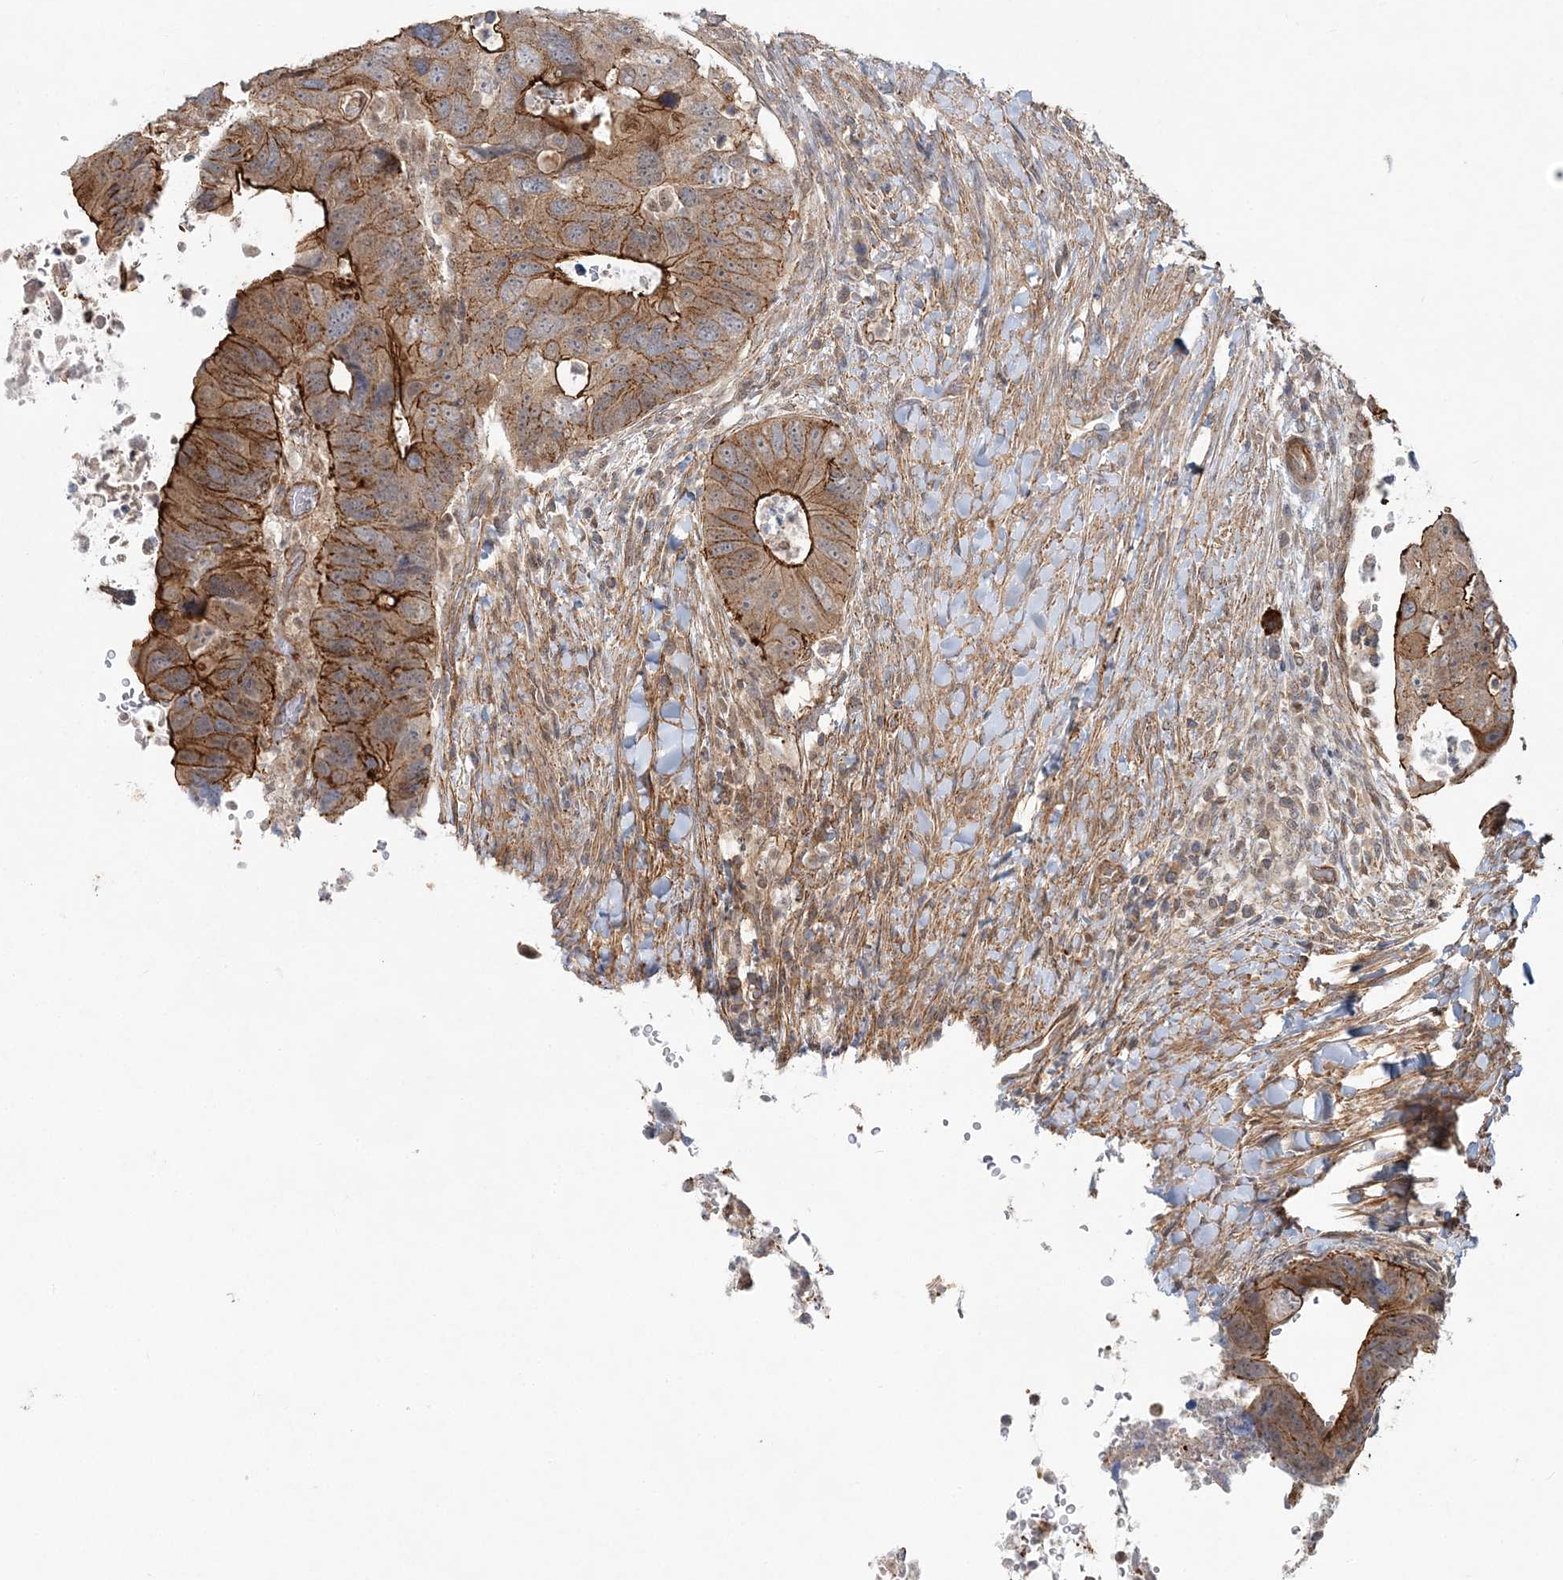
{"staining": {"intensity": "strong", "quantity": "25%-75%", "location": "cytoplasmic/membranous"}, "tissue": "colorectal cancer", "cell_type": "Tumor cells", "image_type": "cancer", "snomed": [{"axis": "morphology", "description": "Adenocarcinoma, NOS"}, {"axis": "topography", "description": "Rectum"}], "caption": "Colorectal cancer tissue displays strong cytoplasmic/membranous staining in approximately 25%-75% of tumor cells, visualized by immunohistochemistry.", "gene": "MAT2B", "patient": {"sex": "male", "age": 59}}